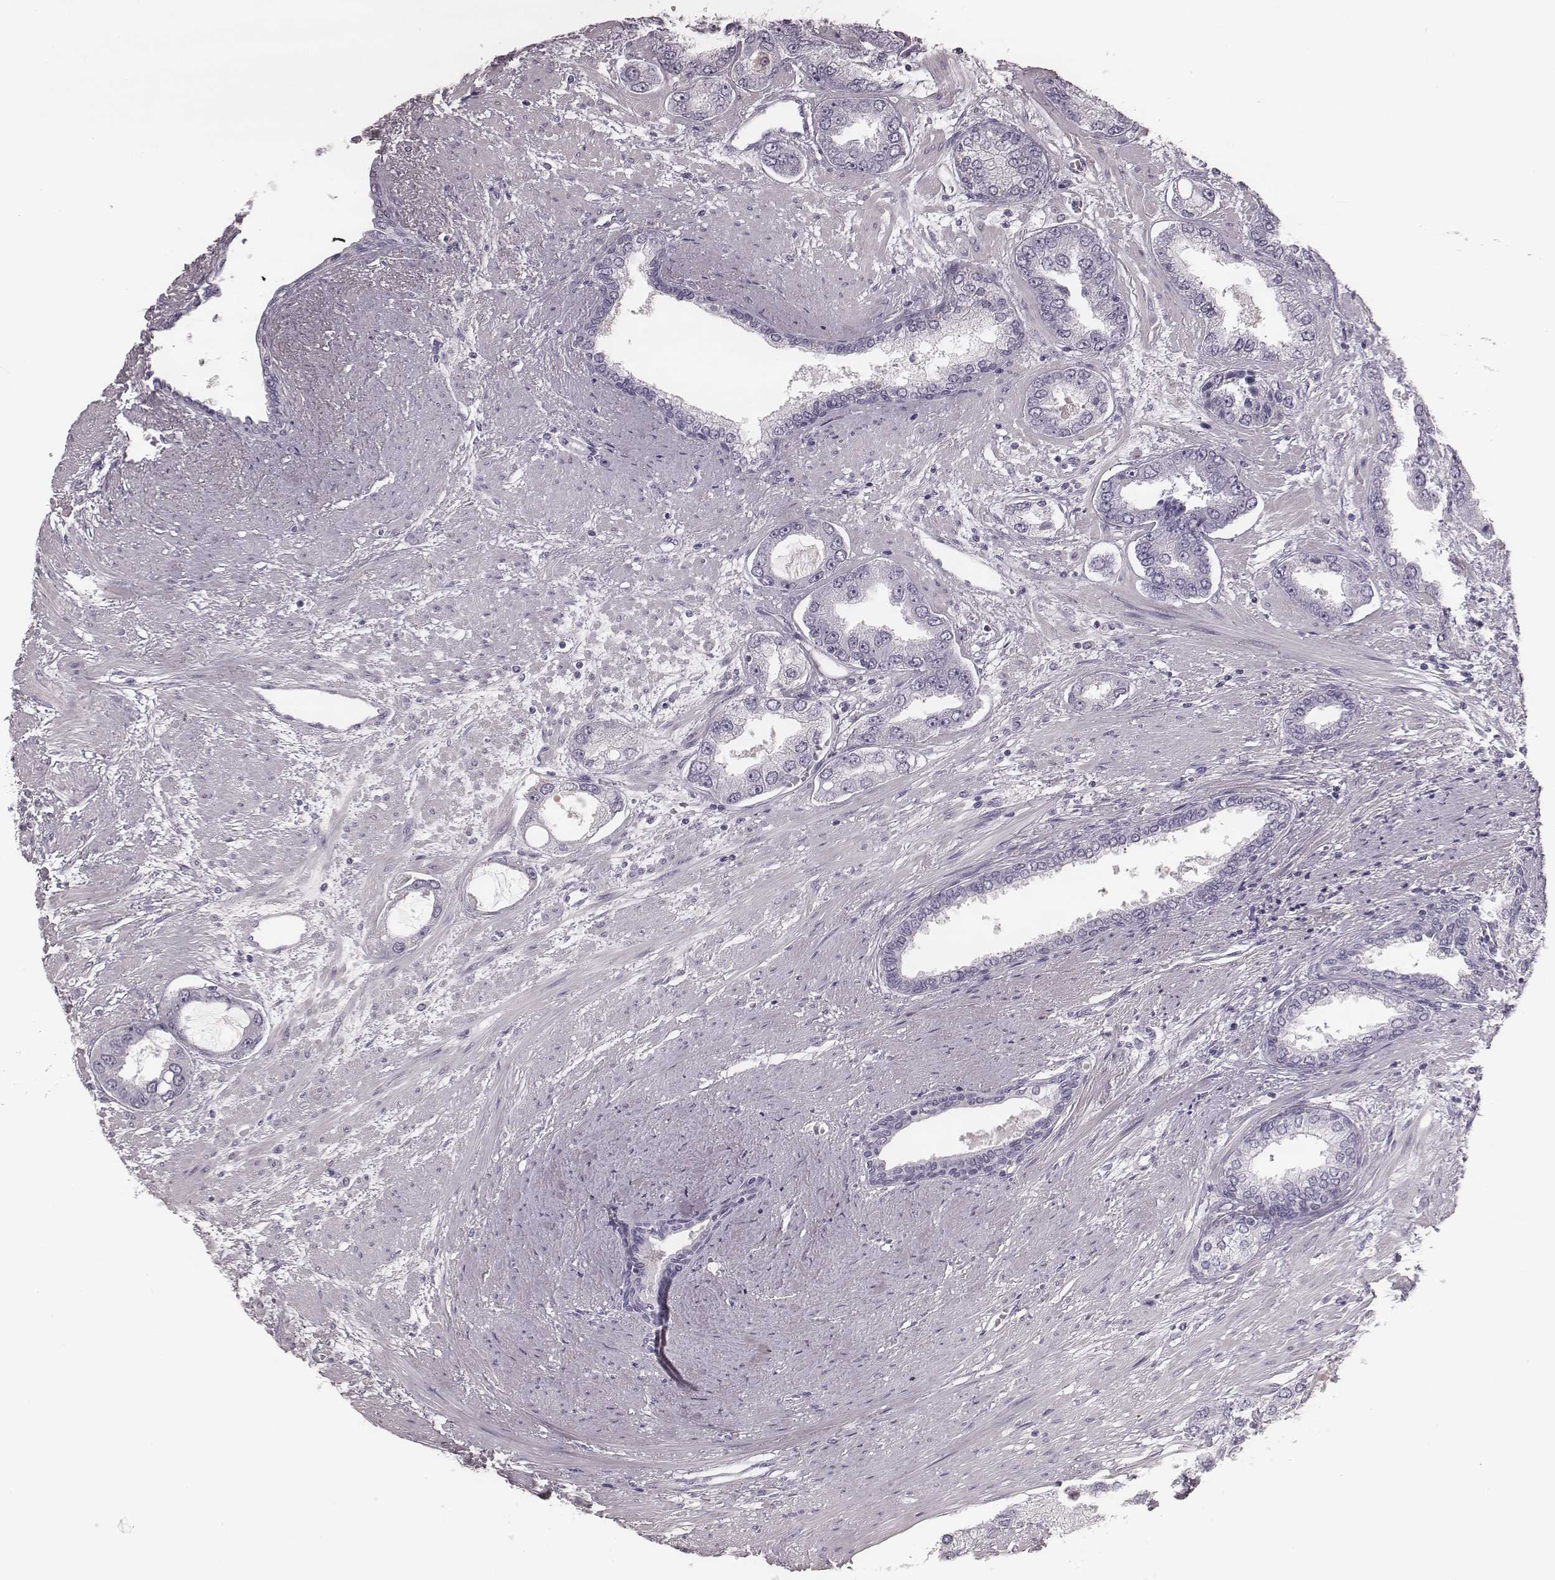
{"staining": {"intensity": "negative", "quantity": "none", "location": "none"}, "tissue": "prostate cancer", "cell_type": "Tumor cells", "image_type": "cancer", "snomed": [{"axis": "morphology", "description": "Adenocarcinoma, Low grade"}, {"axis": "topography", "description": "Prostate"}], "caption": "This is a photomicrograph of immunohistochemistry (IHC) staining of low-grade adenocarcinoma (prostate), which shows no positivity in tumor cells. (Brightfield microscopy of DAB IHC at high magnification).", "gene": "KRT74", "patient": {"sex": "male", "age": 60}}